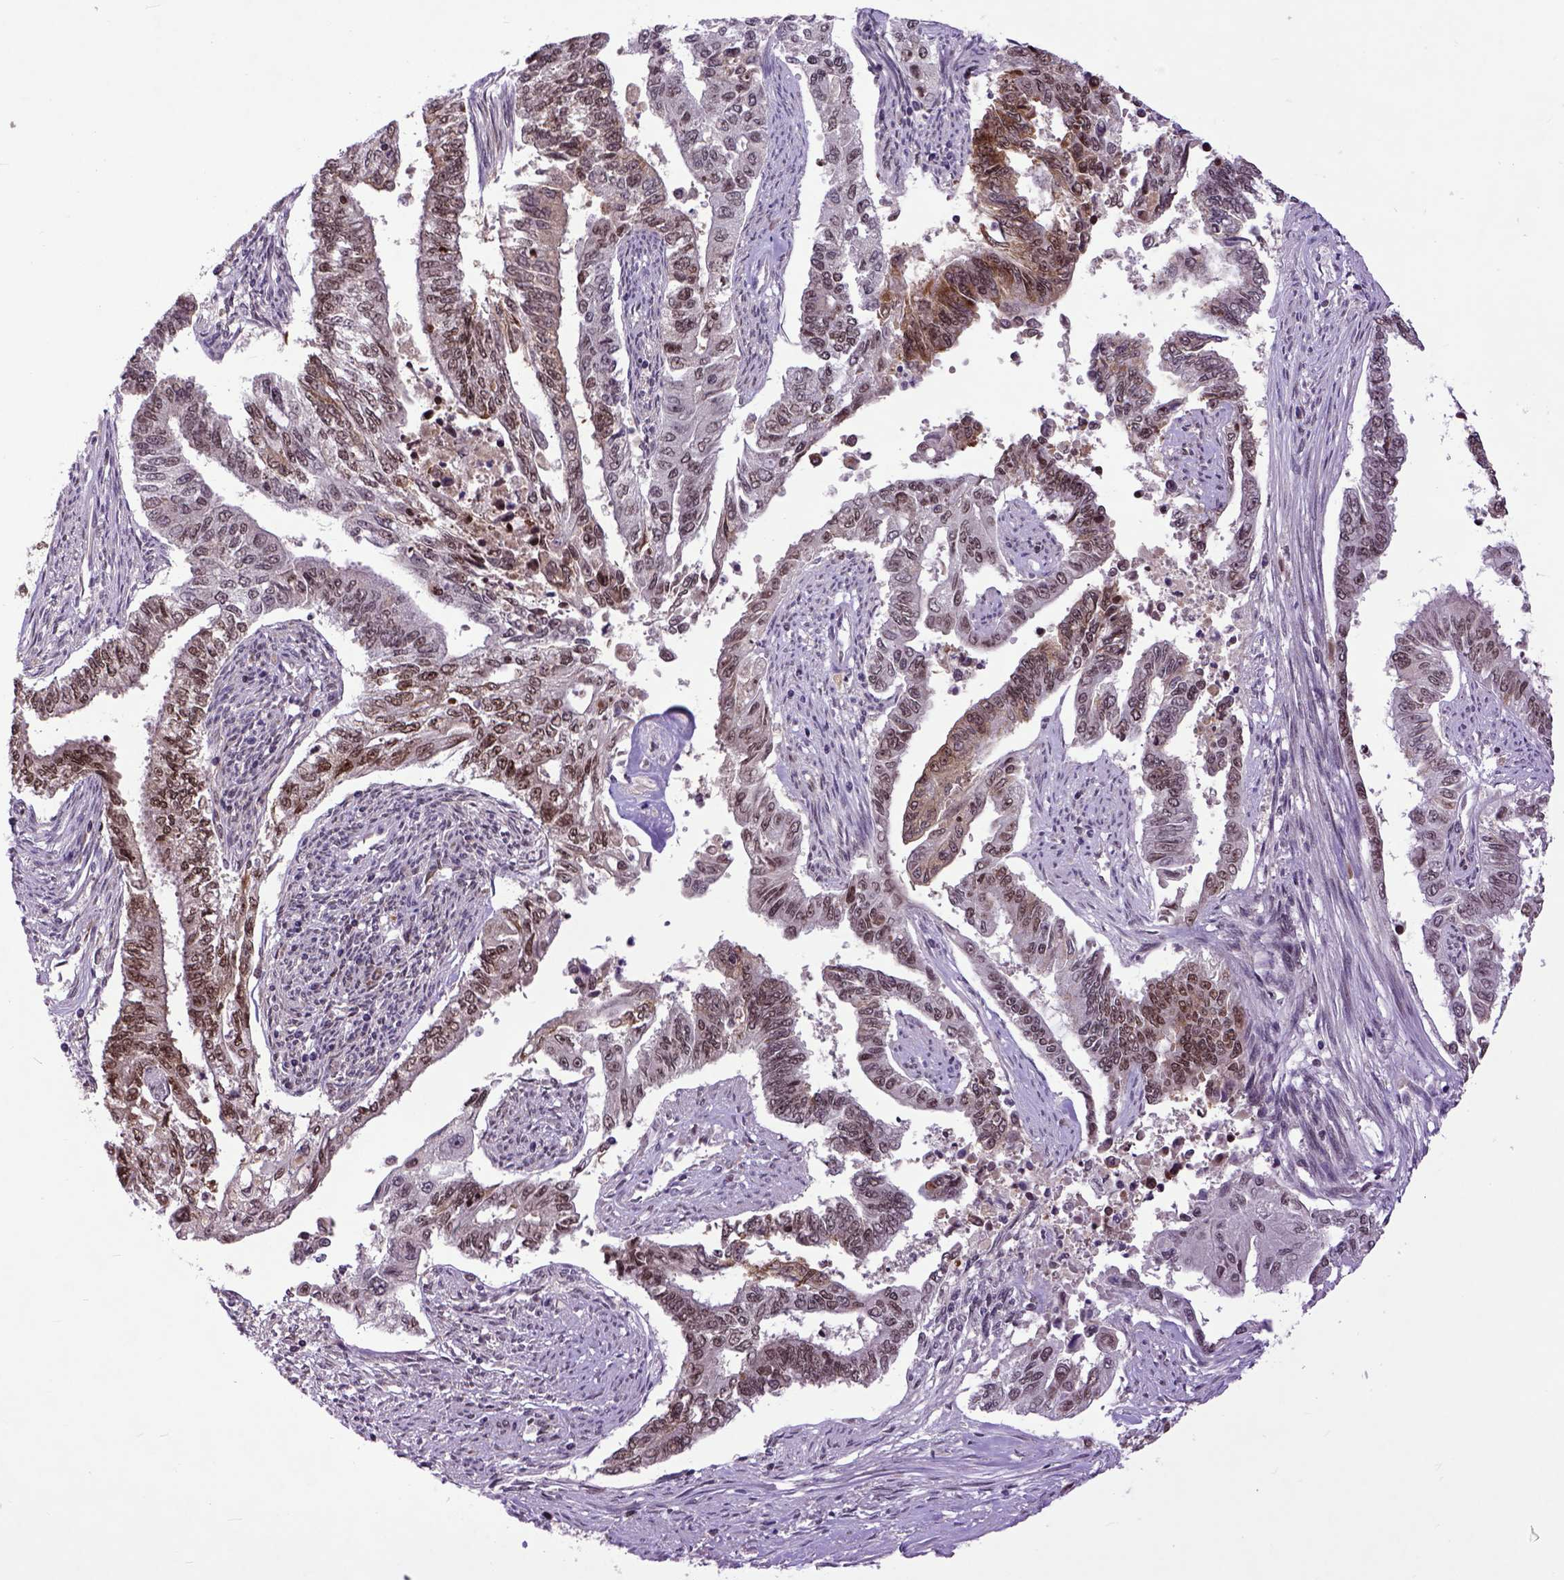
{"staining": {"intensity": "moderate", "quantity": ">75%", "location": "nuclear"}, "tissue": "endometrial cancer", "cell_type": "Tumor cells", "image_type": "cancer", "snomed": [{"axis": "morphology", "description": "Adenocarcinoma, NOS"}, {"axis": "topography", "description": "Uterus"}], "caption": "Tumor cells display medium levels of moderate nuclear expression in about >75% of cells in endometrial adenocarcinoma. (Stains: DAB in brown, nuclei in blue, Microscopy: brightfield microscopy at high magnification).", "gene": "RCC2", "patient": {"sex": "female", "age": 59}}